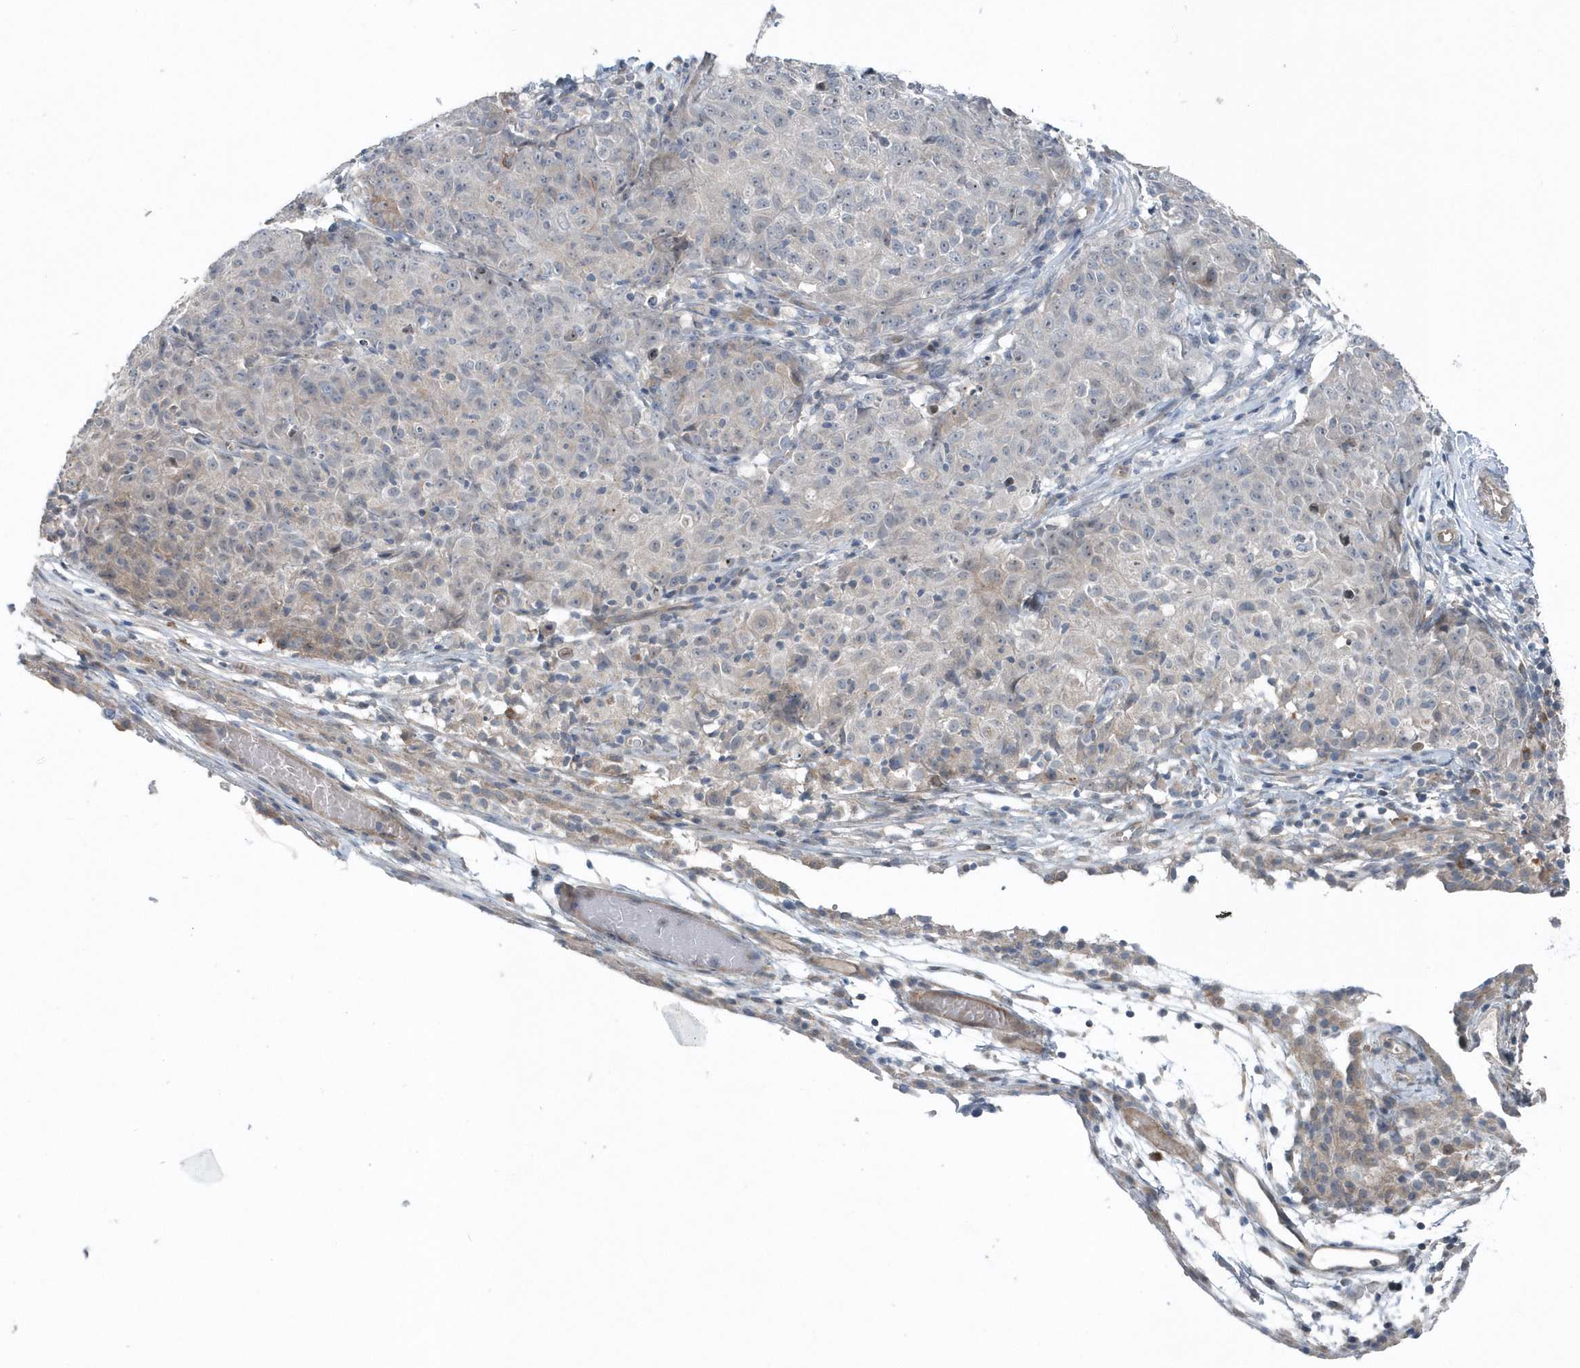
{"staining": {"intensity": "negative", "quantity": "none", "location": "none"}, "tissue": "ovarian cancer", "cell_type": "Tumor cells", "image_type": "cancer", "snomed": [{"axis": "morphology", "description": "Carcinoma, endometroid"}, {"axis": "topography", "description": "Ovary"}], "caption": "Immunohistochemistry micrograph of neoplastic tissue: human ovarian cancer (endometroid carcinoma) stained with DAB (3,3'-diaminobenzidine) displays no significant protein positivity in tumor cells.", "gene": "MCC", "patient": {"sex": "female", "age": 42}}